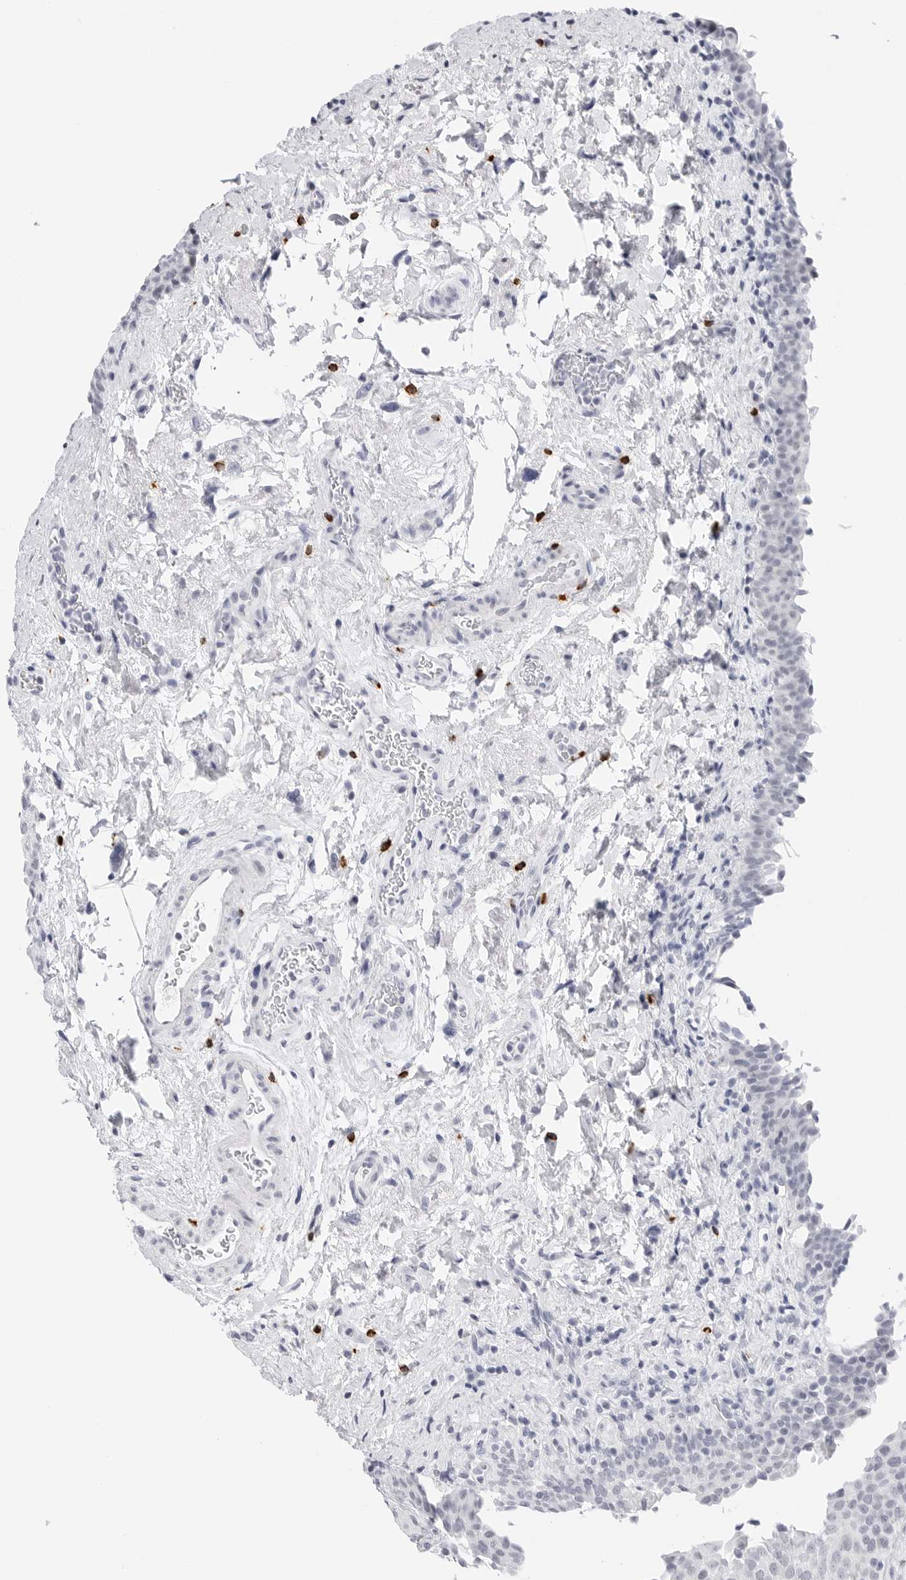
{"staining": {"intensity": "negative", "quantity": "none", "location": "none"}, "tissue": "urinary bladder", "cell_type": "Urothelial cells", "image_type": "normal", "snomed": [{"axis": "morphology", "description": "Normal tissue, NOS"}, {"axis": "topography", "description": "Urinary bladder"}], "caption": "Immunohistochemical staining of benign urinary bladder shows no significant expression in urothelial cells. (DAB immunohistochemistry (IHC) visualized using brightfield microscopy, high magnification).", "gene": "HSPB7", "patient": {"sex": "male", "age": 83}}